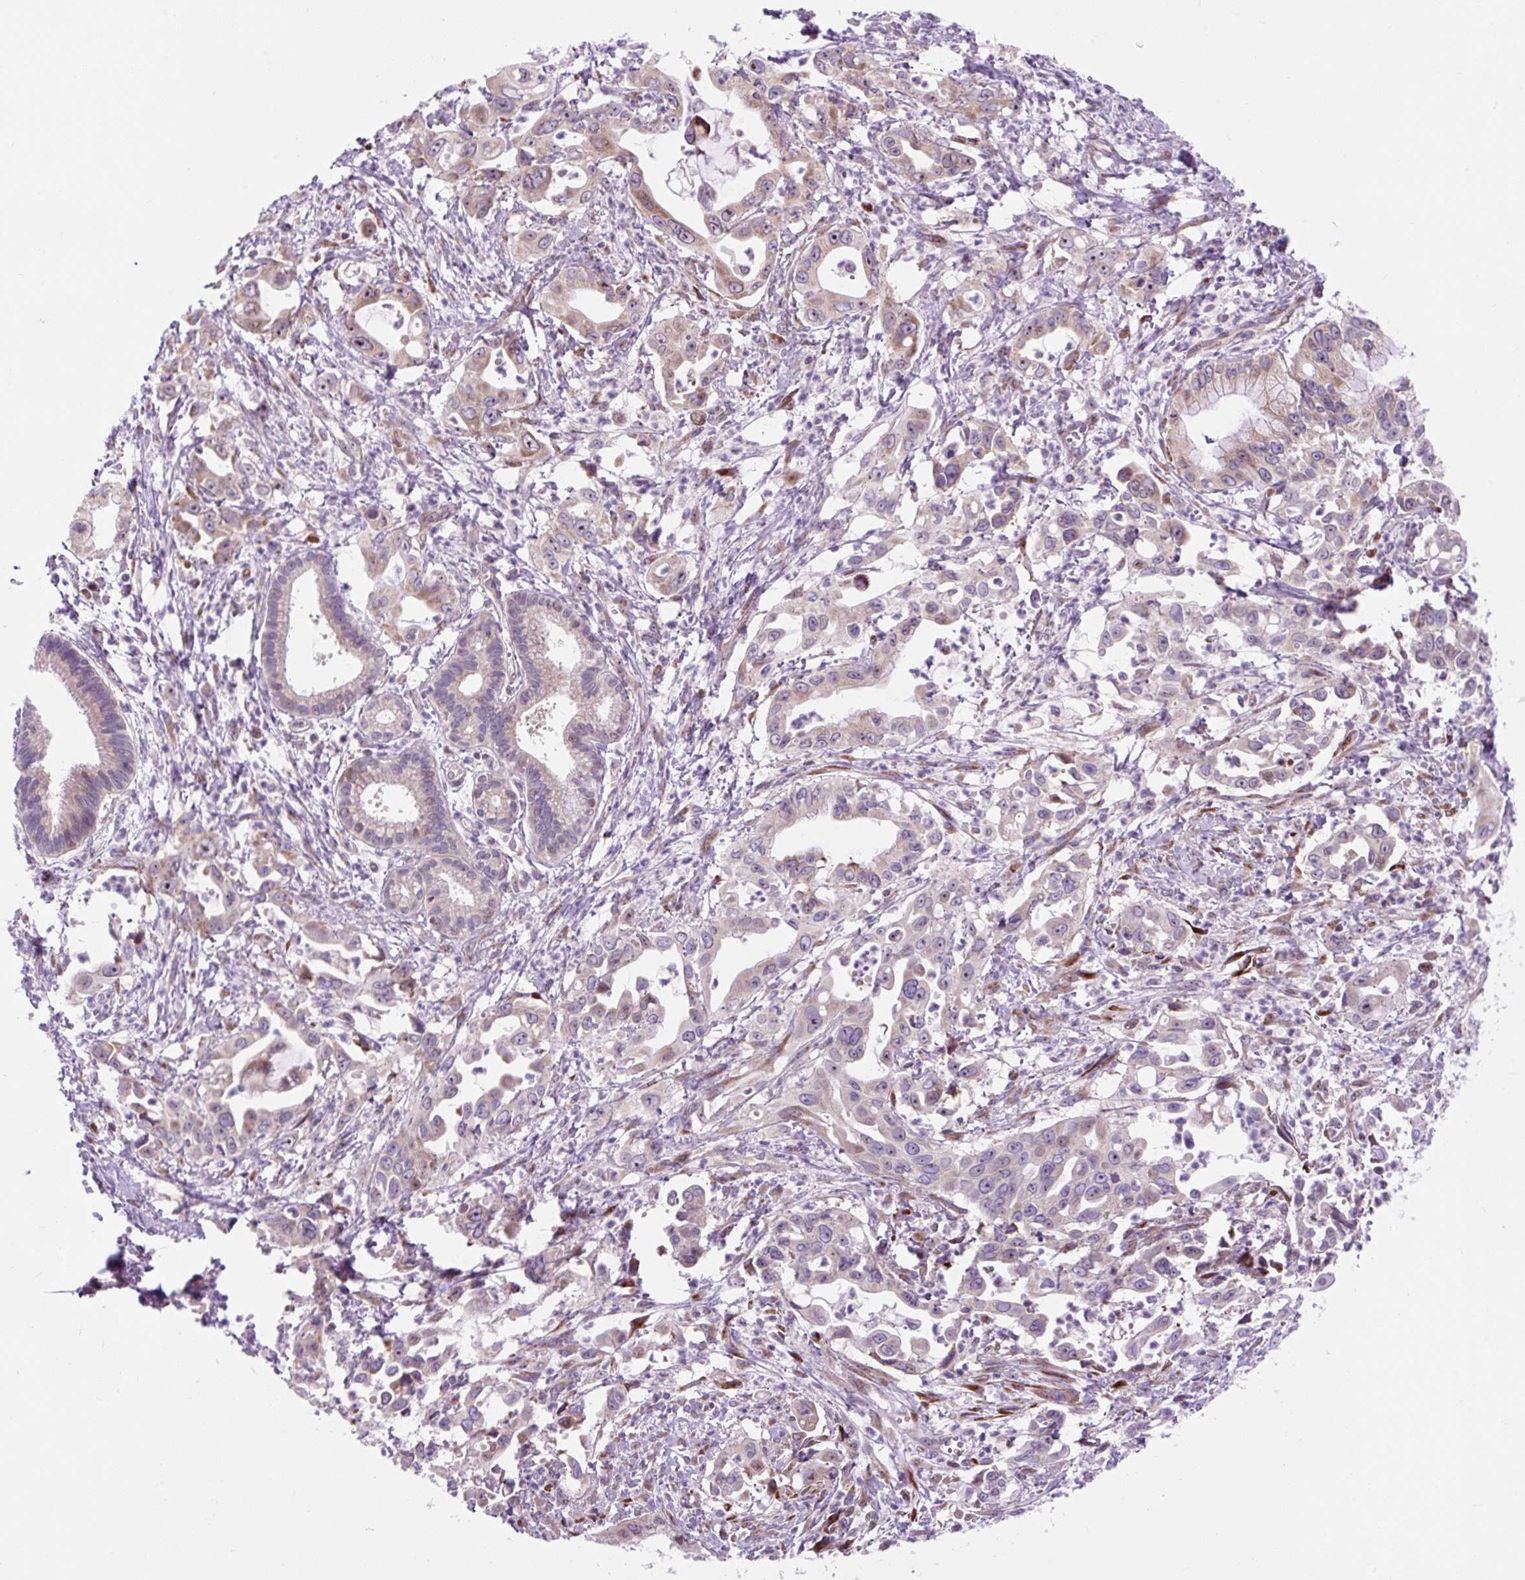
{"staining": {"intensity": "weak", "quantity": "<25%", "location": "cytoplasmic/membranous"}, "tissue": "pancreatic cancer", "cell_type": "Tumor cells", "image_type": "cancer", "snomed": [{"axis": "morphology", "description": "Adenocarcinoma, NOS"}, {"axis": "topography", "description": "Pancreas"}], "caption": "A histopathology image of human pancreatic cancer (adenocarcinoma) is negative for staining in tumor cells.", "gene": "CISD3", "patient": {"sex": "male", "age": 61}}